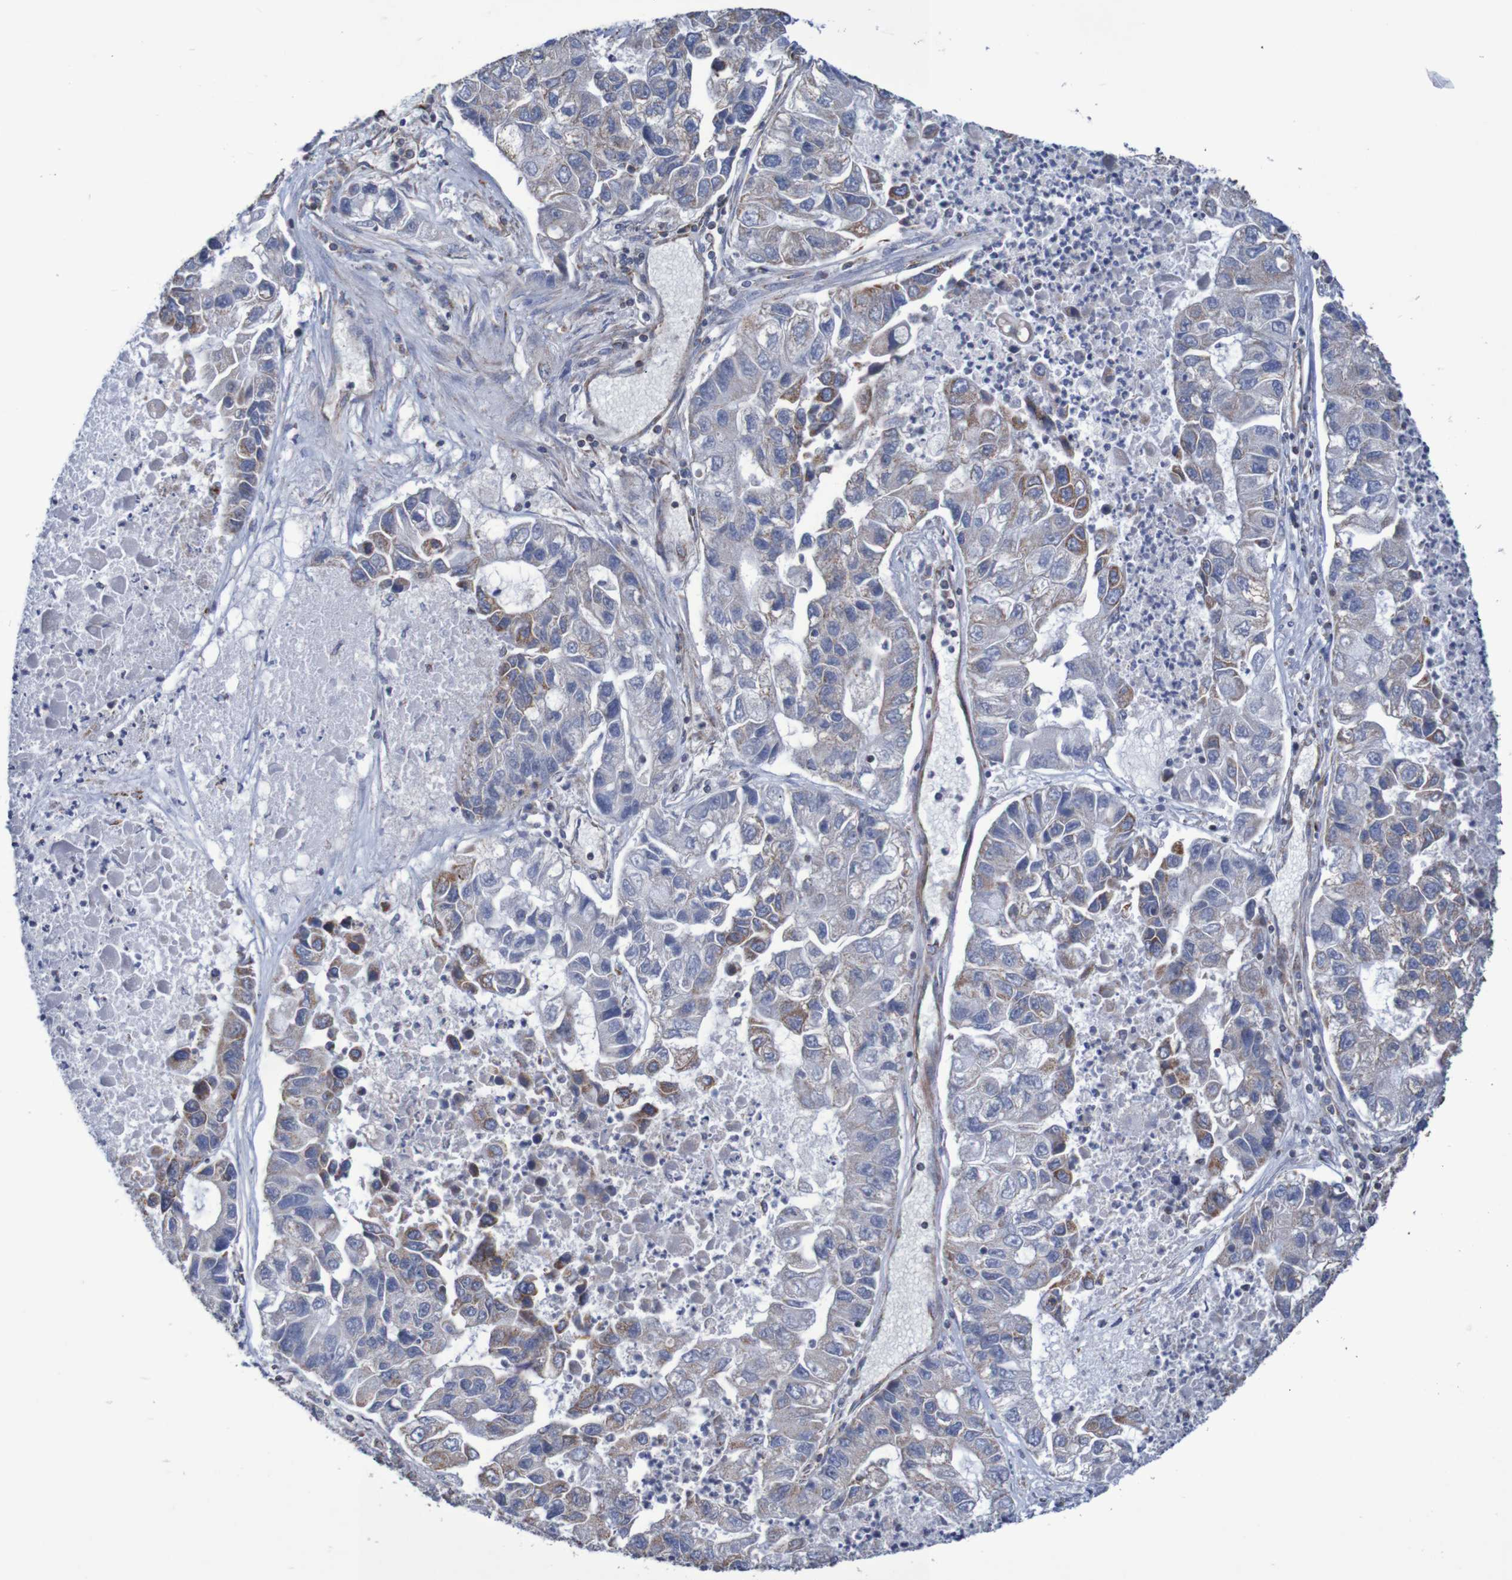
{"staining": {"intensity": "moderate", "quantity": "<25%", "location": "cytoplasmic/membranous"}, "tissue": "lung cancer", "cell_type": "Tumor cells", "image_type": "cancer", "snomed": [{"axis": "morphology", "description": "Adenocarcinoma, NOS"}, {"axis": "topography", "description": "Lung"}], "caption": "A high-resolution micrograph shows immunohistochemistry (IHC) staining of lung cancer, which shows moderate cytoplasmic/membranous positivity in about <25% of tumor cells.", "gene": "MMEL1", "patient": {"sex": "female", "age": 51}}